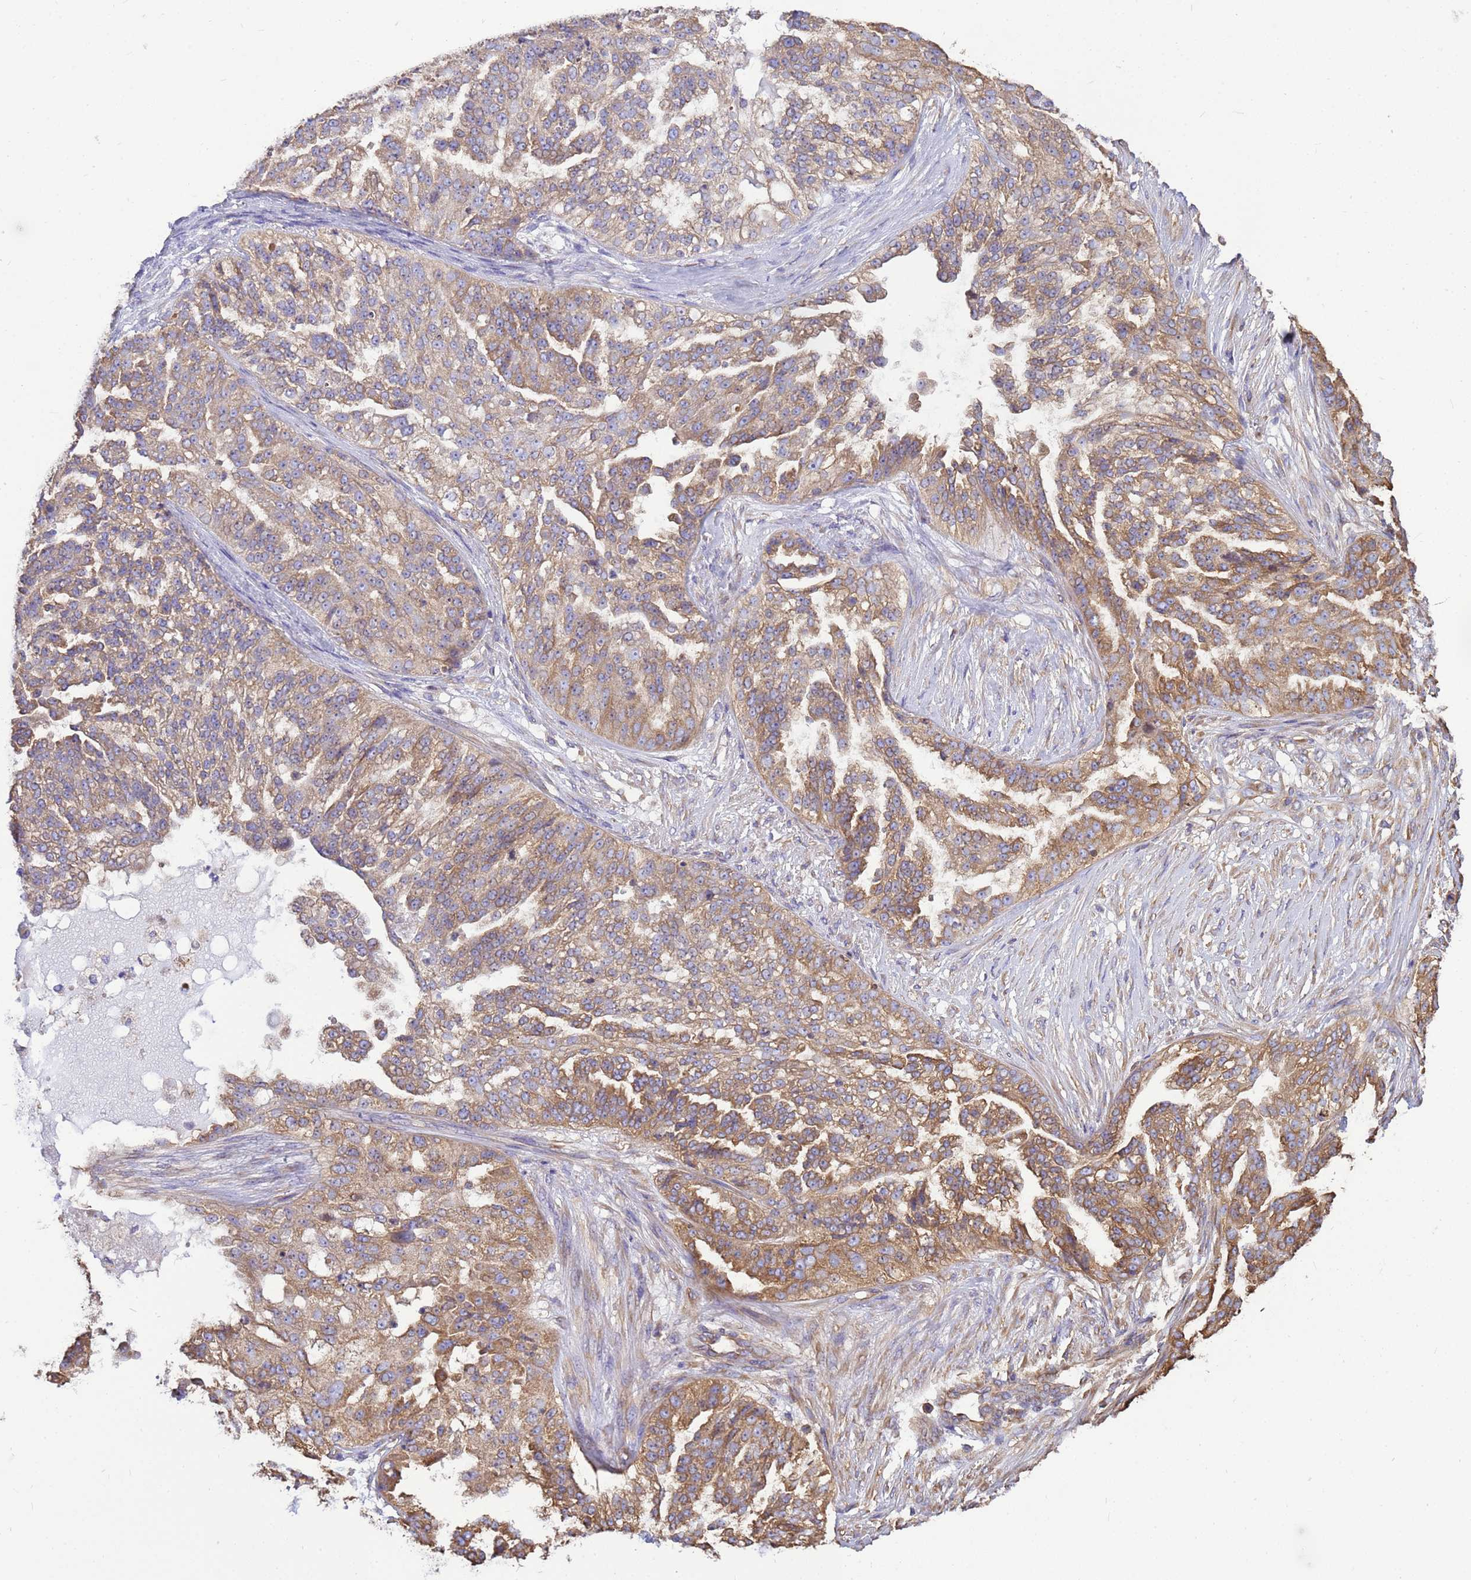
{"staining": {"intensity": "moderate", "quantity": "25%-75%", "location": "cytoplasmic/membranous"}, "tissue": "ovarian cancer", "cell_type": "Tumor cells", "image_type": "cancer", "snomed": [{"axis": "morphology", "description": "Cystadenocarcinoma, serous, NOS"}, {"axis": "topography", "description": "Ovary"}], "caption": "DAB (3,3'-diaminobenzidine) immunohistochemical staining of ovarian cancer demonstrates moderate cytoplasmic/membranous protein expression in approximately 25%-75% of tumor cells. The staining was performed using DAB to visualize the protein expression in brown, while the nuclei were stained in blue with hematoxylin (Magnification: 20x).", "gene": "TUBB1", "patient": {"sex": "female", "age": 58}}